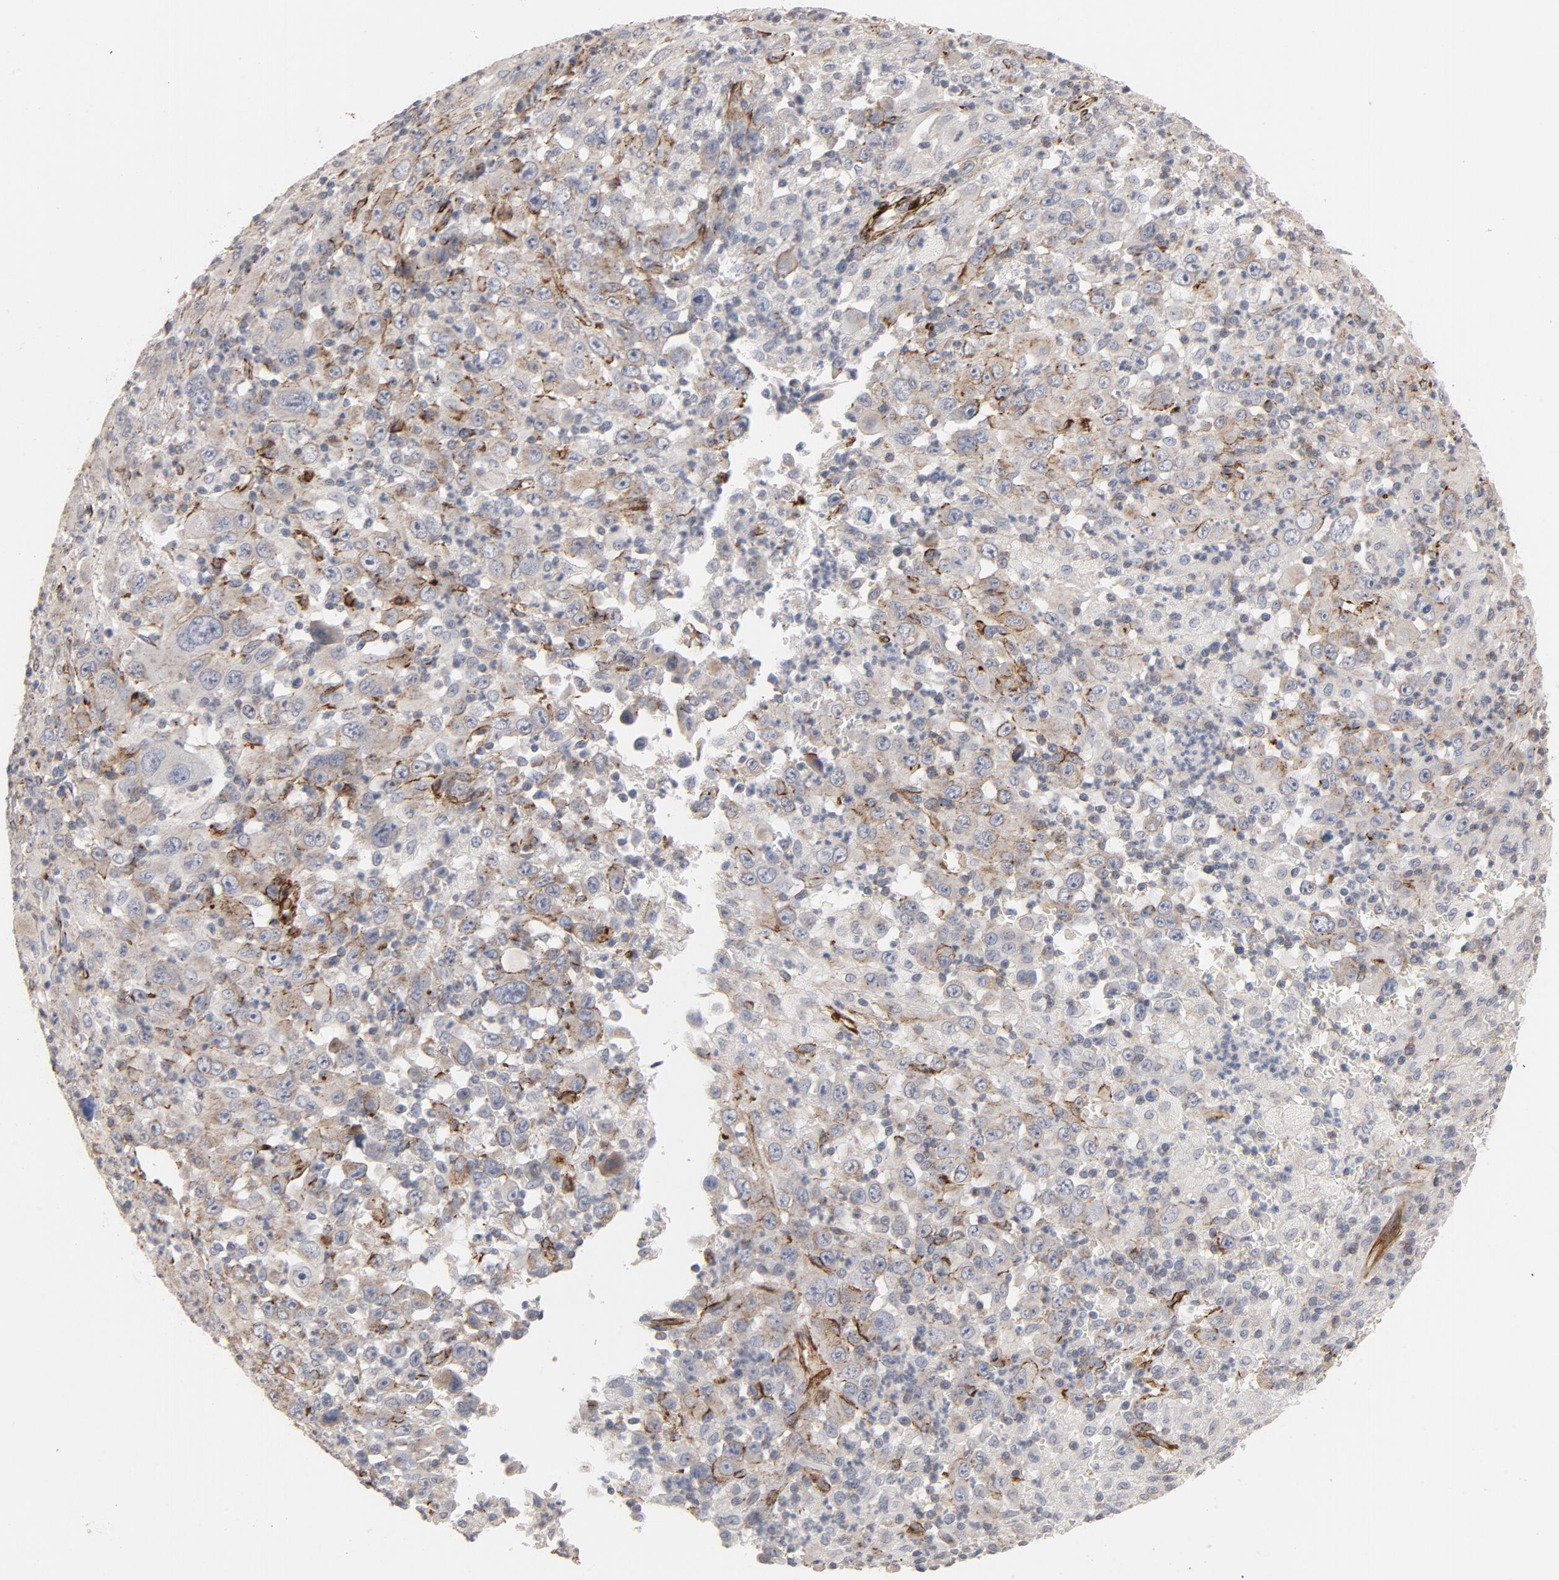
{"staining": {"intensity": "moderate", "quantity": "<25%", "location": "cytoplasmic/membranous"}, "tissue": "melanoma", "cell_type": "Tumor cells", "image_type": "cancer", "snomed": [{"axis": "morphology", "description": "Malignant melanoma, Metastatic site"}, {"axis": "topography", "description": "Skin"}], "caption": "Moderate cytoplasmic/membranous expression is identified in about <25% of tumor cells in malignant melanoma (metastatic site). (Stains: DAB in brown, nuclei in blue, Microscopy: brightfield microscopy at high magnification).", "gene": "GNG2", "patient": {"sex": "female", "age": 56}}